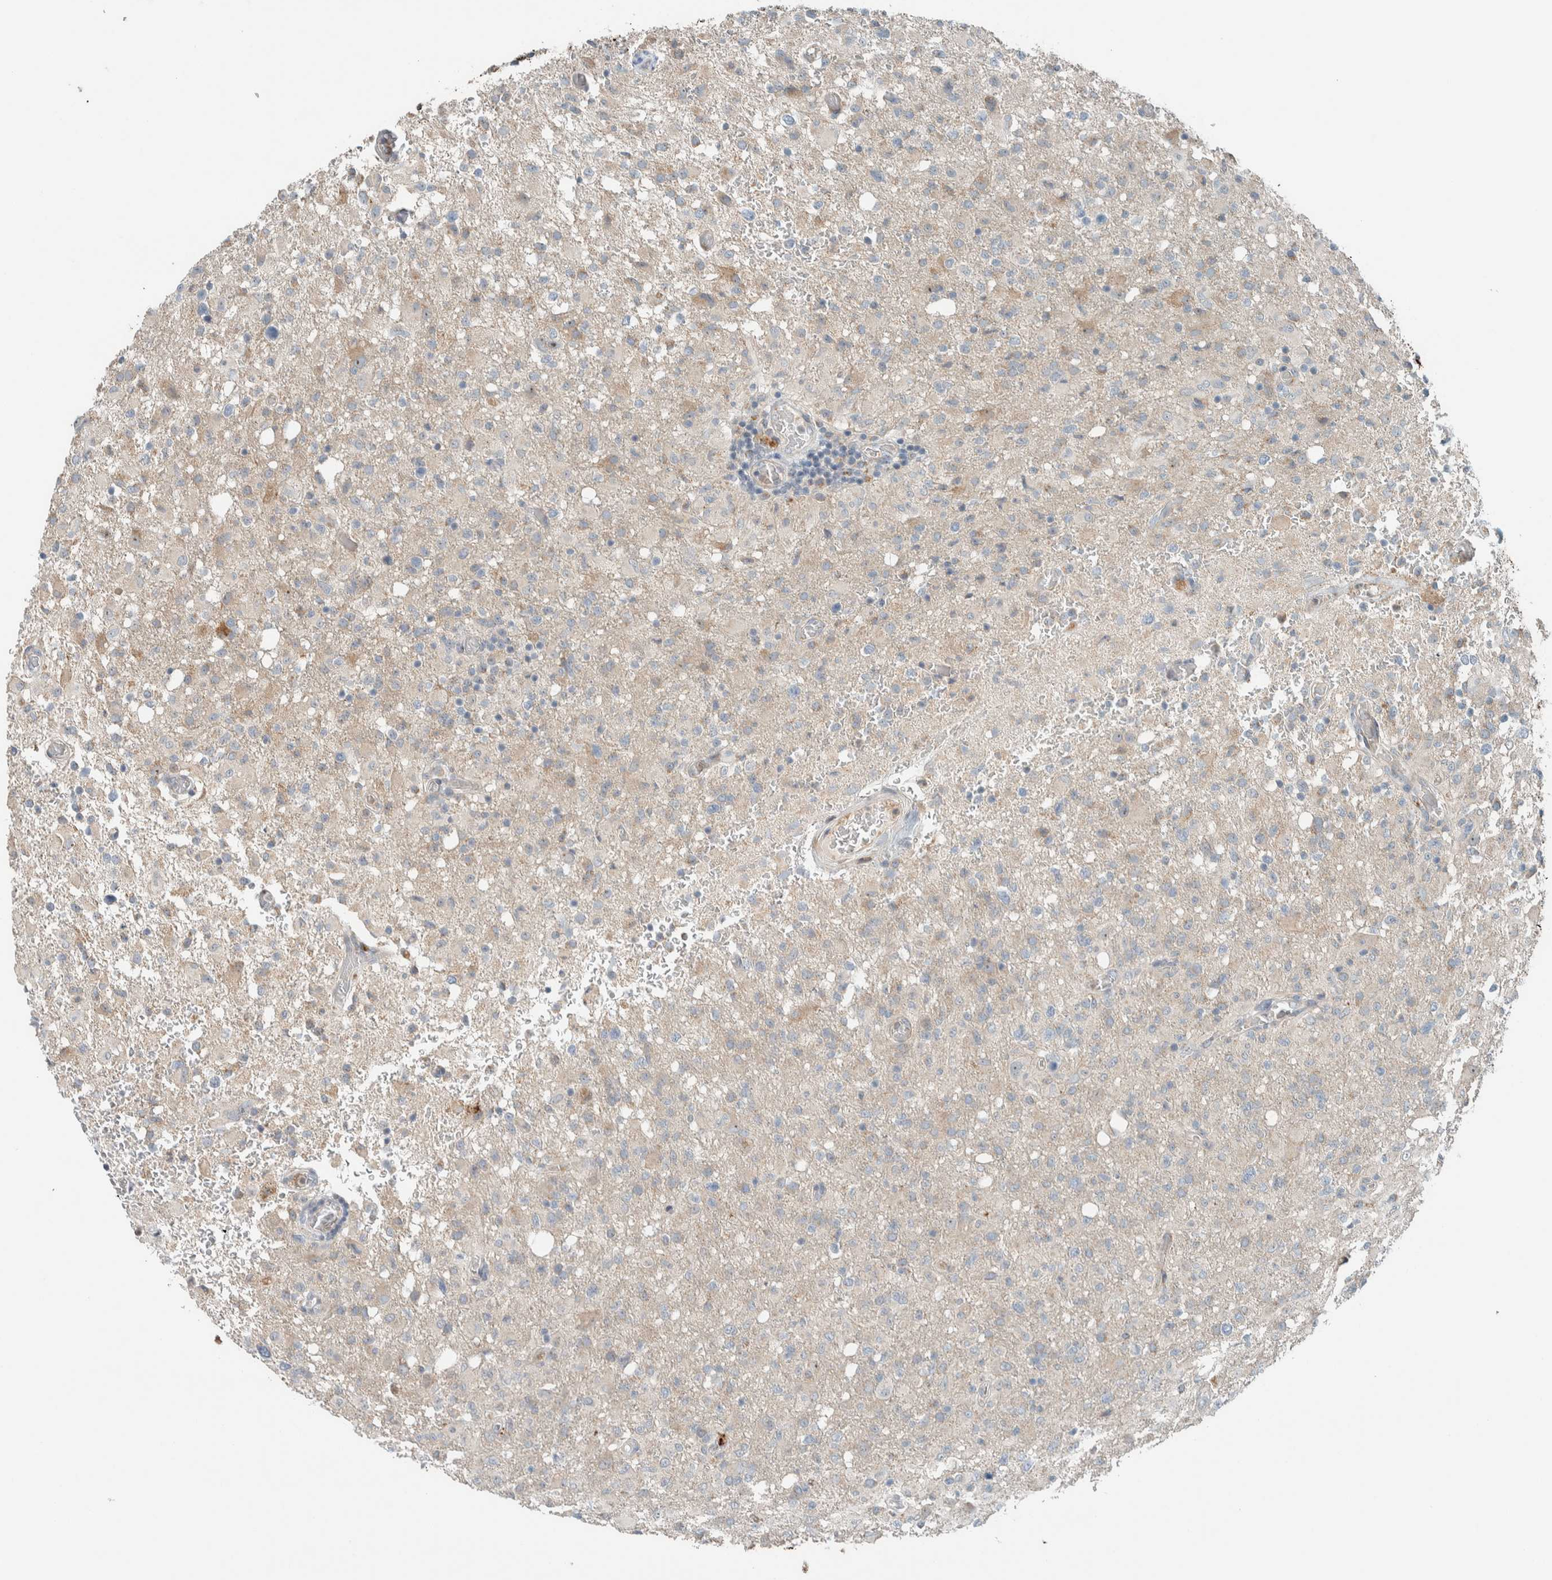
{"staining": {"intensity": "weak", "quantity": "<25%", "location": "cytoplasmic/membranous"}, "tissue": "glioma", "cell_type": "Tumor cells", "image_type": "cancer", "snomed": [{"axis": "morphology", "description": "Glioma, malignant, High grade"}, {"axis": "topography", "description": "Brain"}], "caption": "The image reveals no staining of tumor cells in glioma.", "gene": "SLFN12L", "patient": {"sex": "female", "age": 57}}